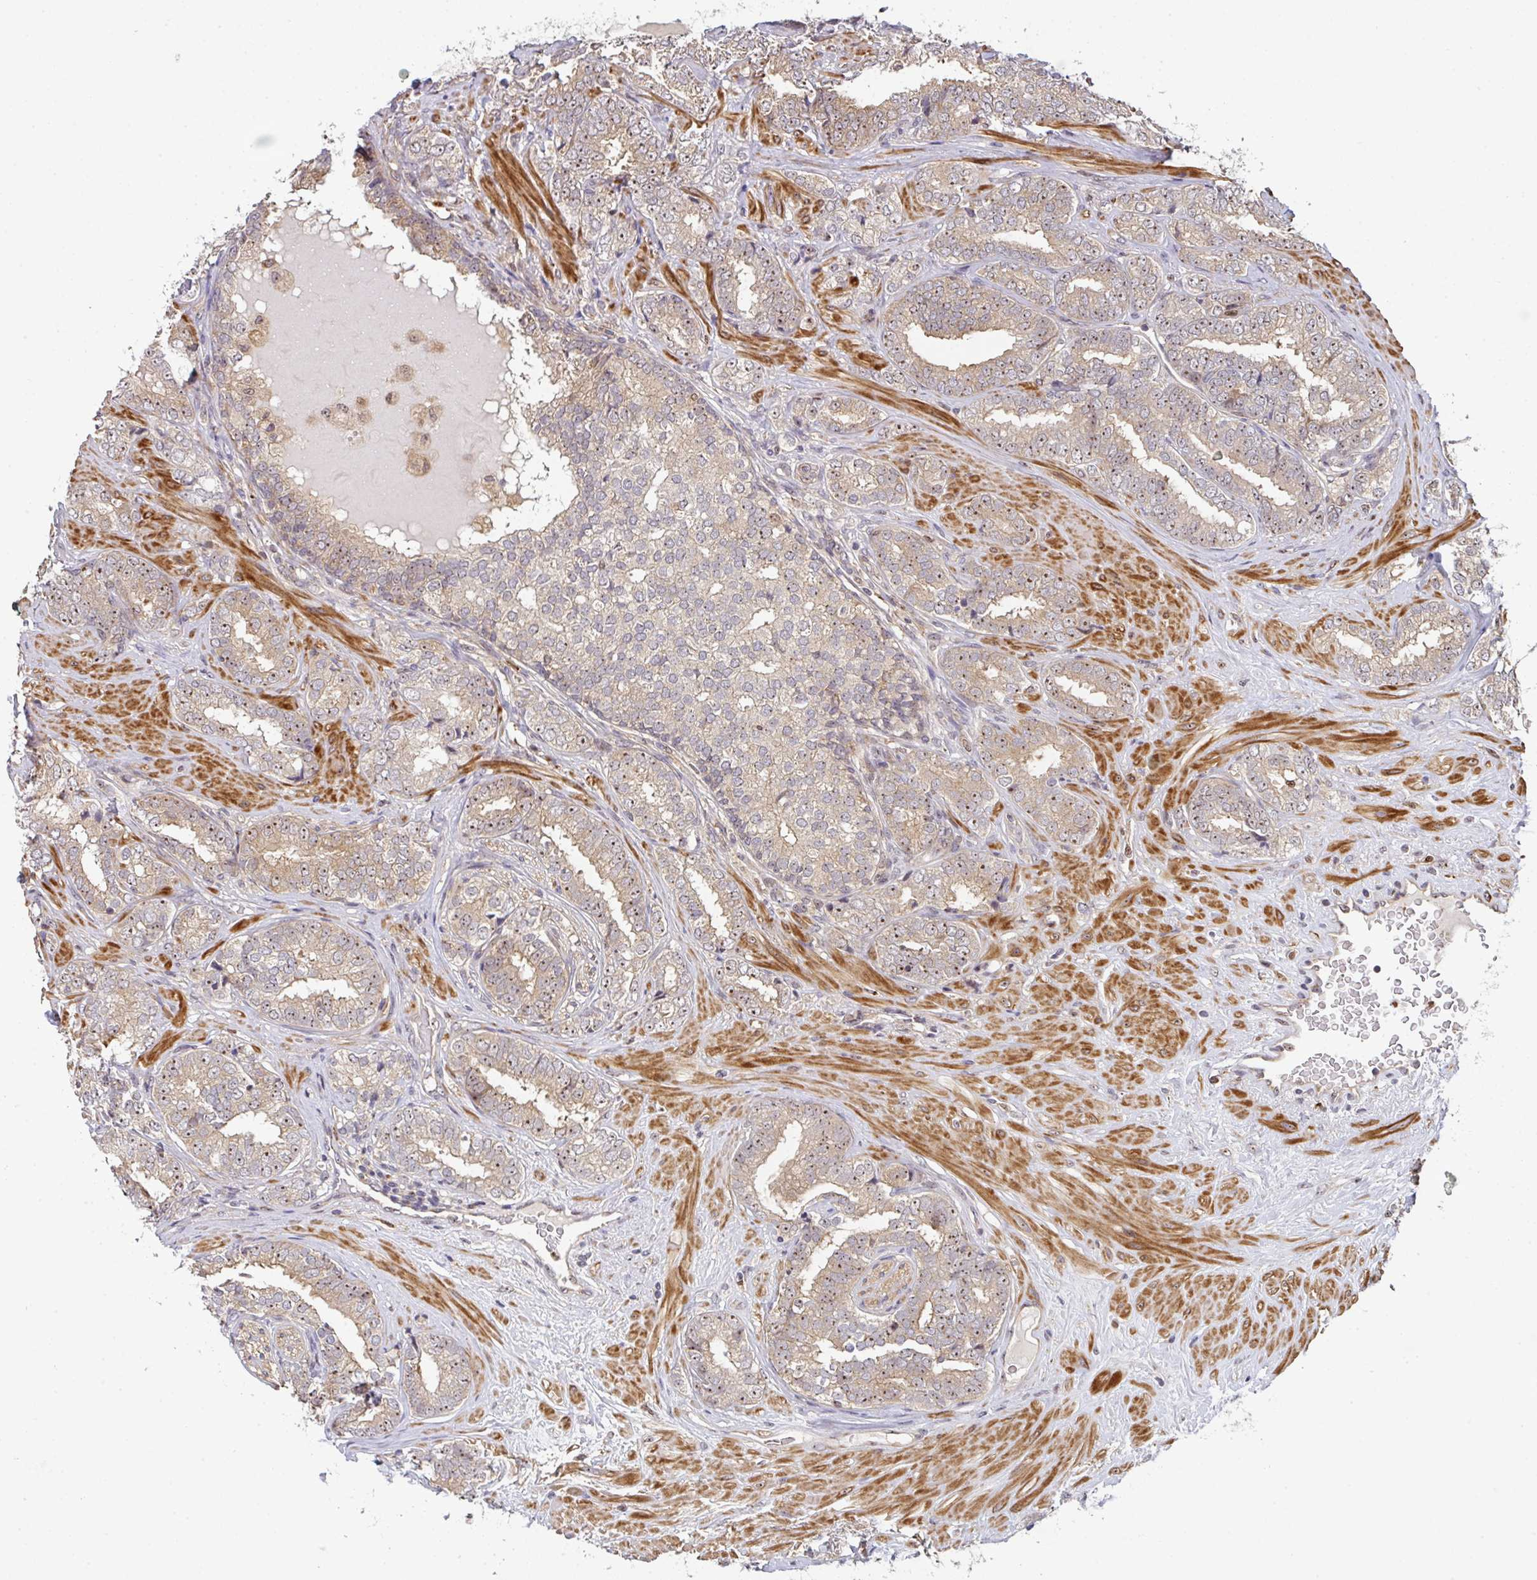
{"staining": {"intensity": "weak", "quantity": "25%-75%", "location": "cytoplasmic/membranous,nuclear"}, "tissue": "prostate cancer", "cell_type": "Tumor cells", "image_type": "cancer", "snomed": [{"axis": "morphology", "description": "Adenocarcinoma, High grade"}, {"axis": "topography", "description": "Prostate"}], "caption": "IHC (DAB) staining of prostate high-grade adenocarcinoma demonstrates weak cytoplasmic/membranous and nuclear protein positivity in approximately 25%-75% of tumor cells. Nuclei are stained in blue.", "gene": "SIMC1", "patient": {"sex": "male", "age": 72}}